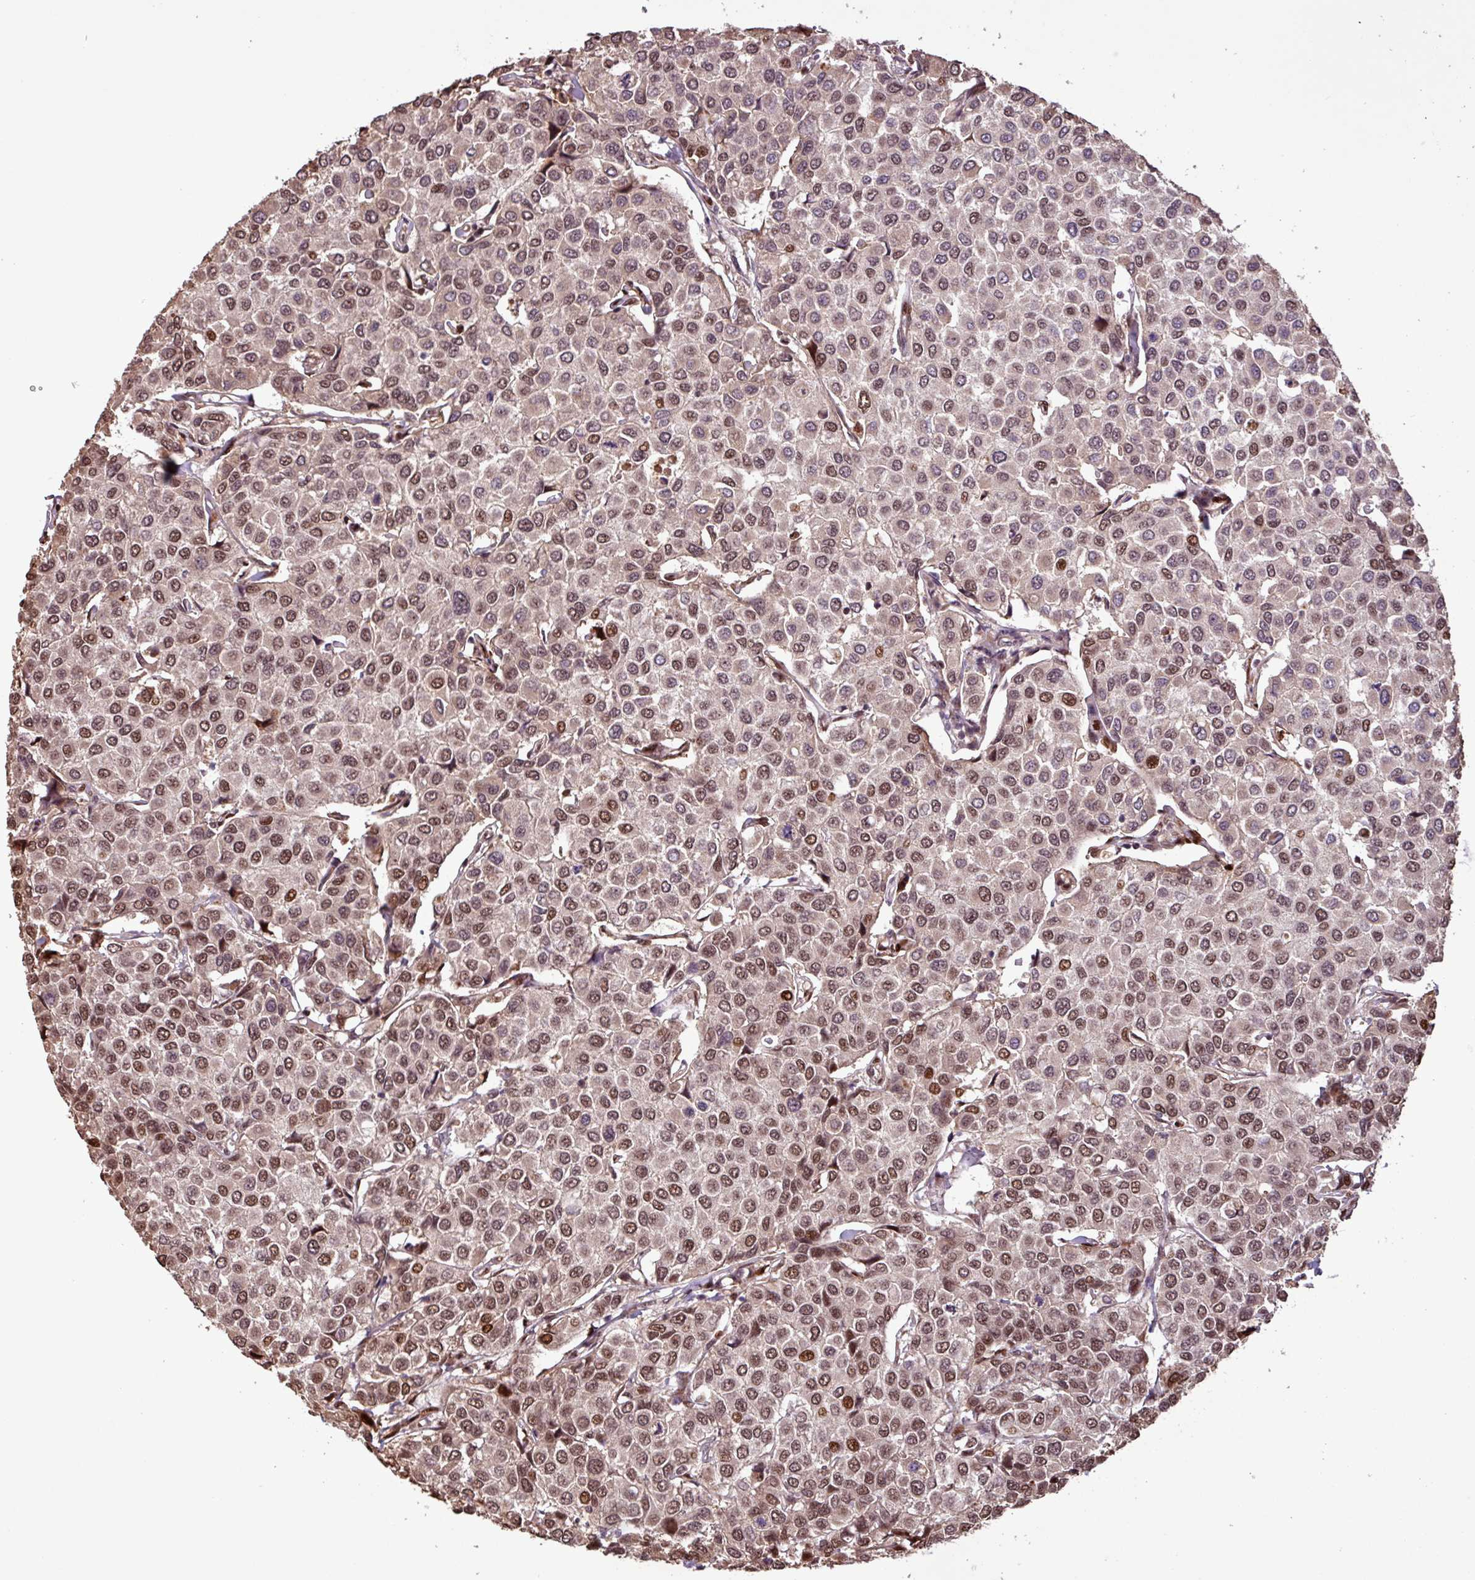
{"staining": {"intensity": "moderate", "quantity": ">75%", "location": "nuclear"}, "tissue": "breast cancer", "cell_type": "Tumor cells", "image_type": "cancer", "snomed": [{"axis": "morphology", "description": "Duct carcinoma"}, {"axis": "topography", "description": "Breast"}], "caption": "Immunohistochemical staining of human breast cancer (invasive ductal carcinoma) demonstrates medium levels of moderate nuclear protein expression in approximately >75% of tumor cells.", "gene": "SLC22A24", "patient": {"sex": "female", "age": 55}}